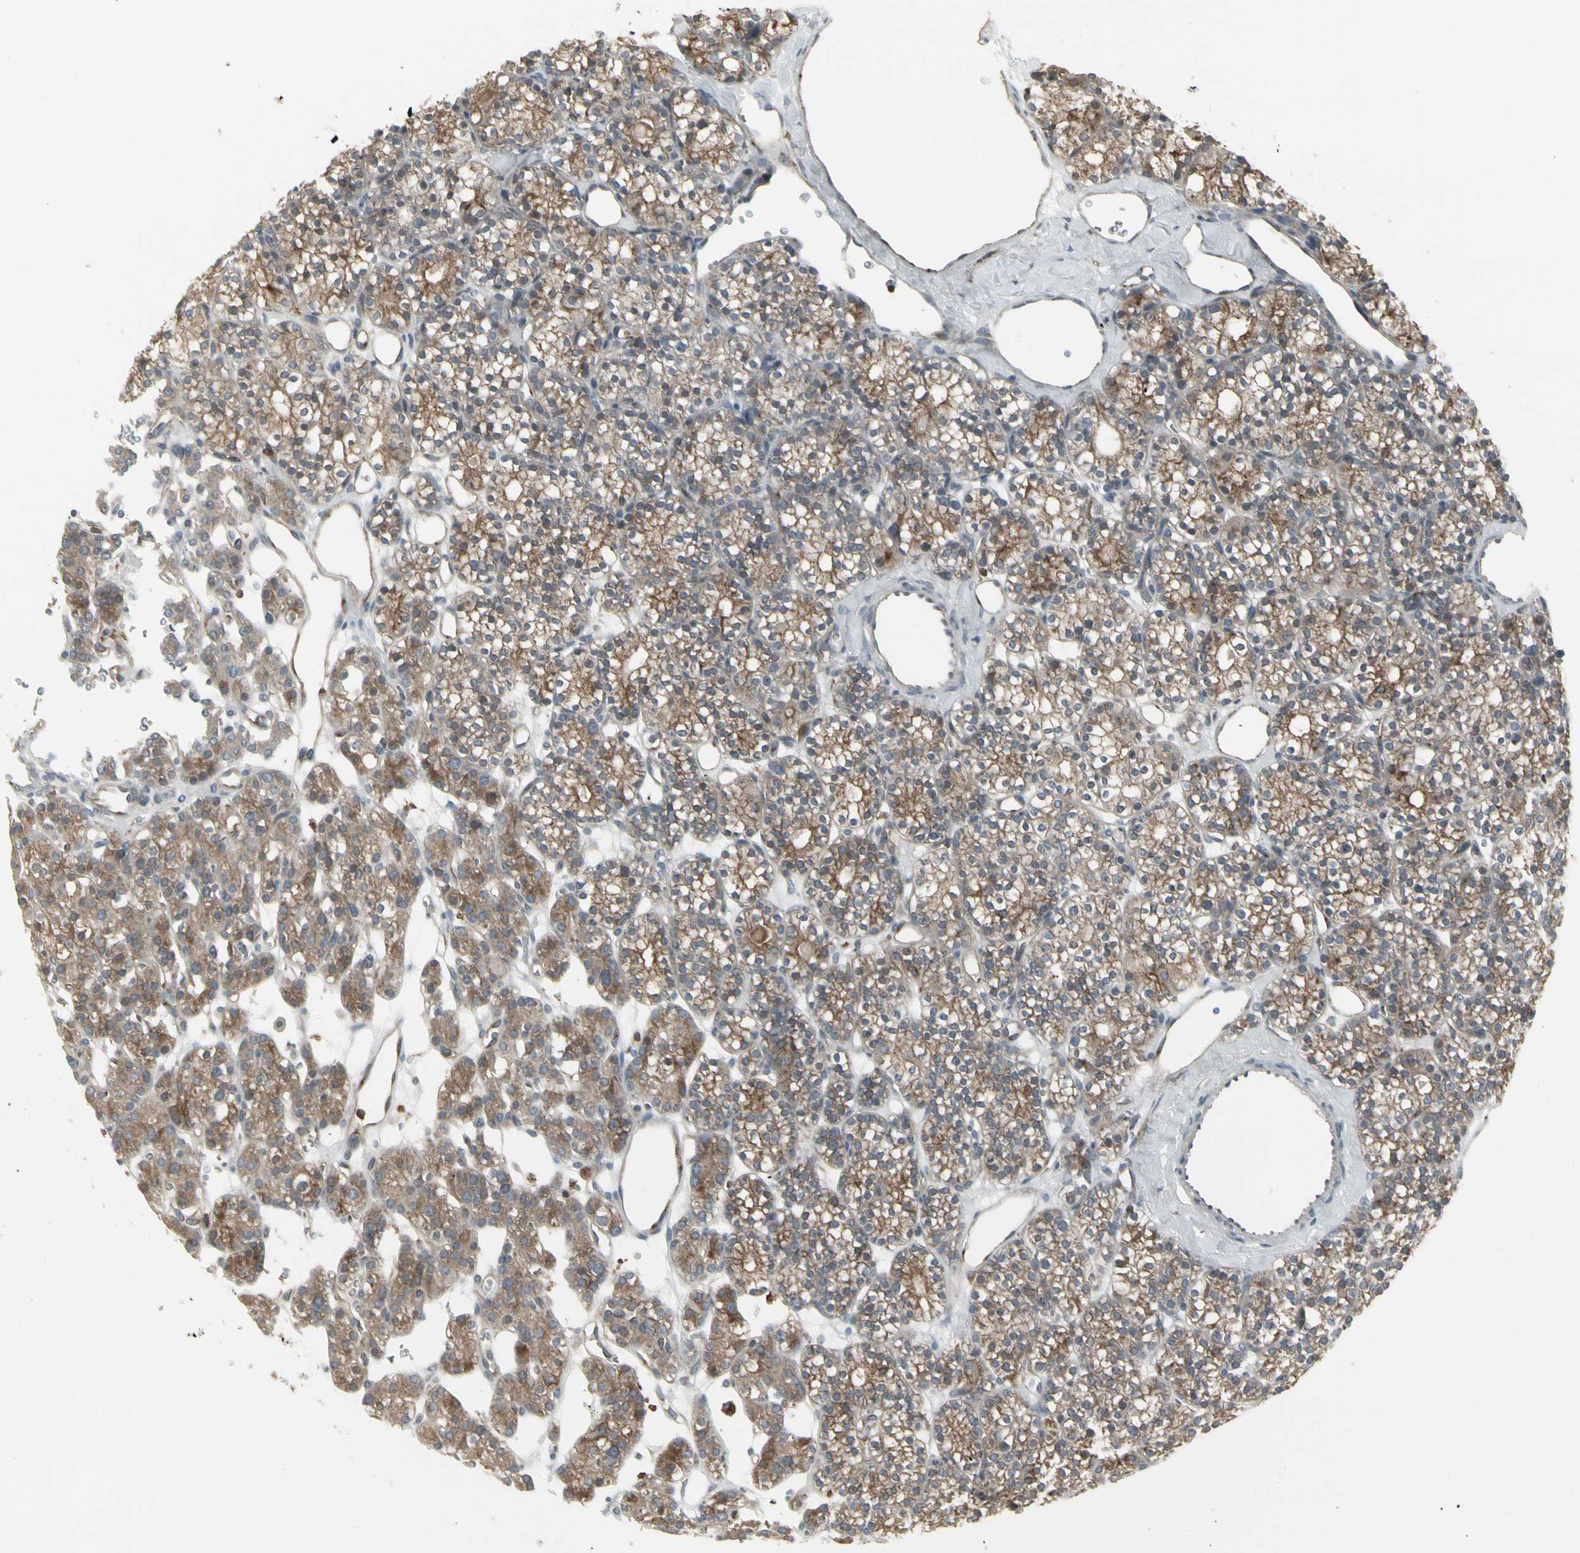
{"staining": {"intensity": "moderate", "quantity": ">75%", "location": "cytoplasmic/membranous"}, "tissue": "parathyroid gland", "cell_type": "Glandular cells", "image_type": "normal", "snomed": [{"axis": "morphology", "description": "Normal tissue, NOS"}, {"axis": "topography", "description": "Parathyroid gland"}], "caption": "Unremarkable parathyroid gland shows moderate cytoplasmic/membranous positivity in approximately >75% of glandular cells, visualized by immunohistochemistry. (brown staining indicates protein expression, while blue staining denotes nuclei).", "gene": "EPS15", "patient": {"sex": "female", "age": 64}}